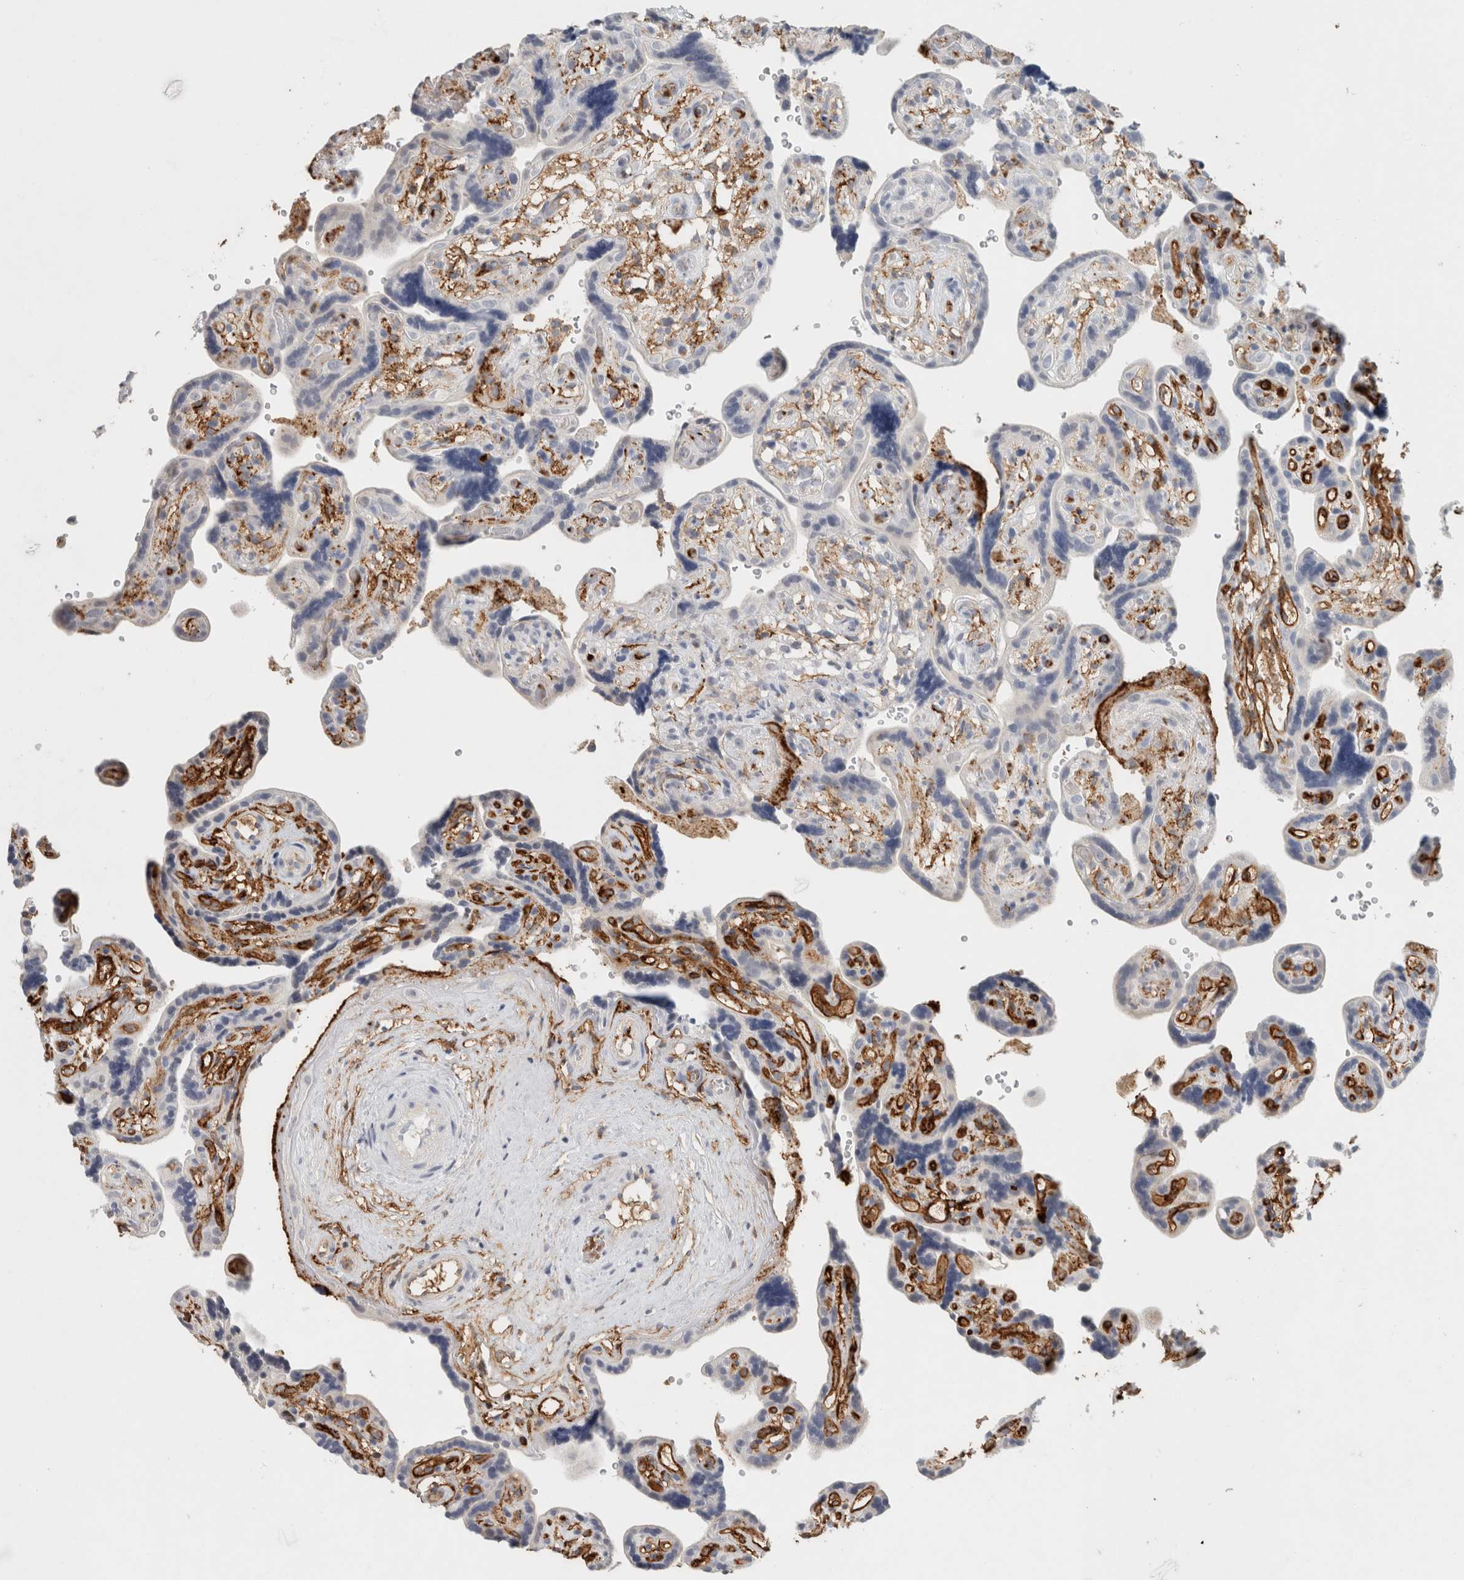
{"staining": {"intensity": "negative", "quantity": "none", "location": "none"}, "tissue": "placenta", "cell_type": "Decidual cells", "image_type": "normal", "snomed": [{"axis": "morphology", "description": "Normal tissue, NOS"}, {"axis": "topography", "description": "Placenta"}], "caption": "This is an IHC histopathology image of normal placenta. There is no expression in decidual cells.", "gene": "CD36", "patient": {"sex": "female", "age": 30}}